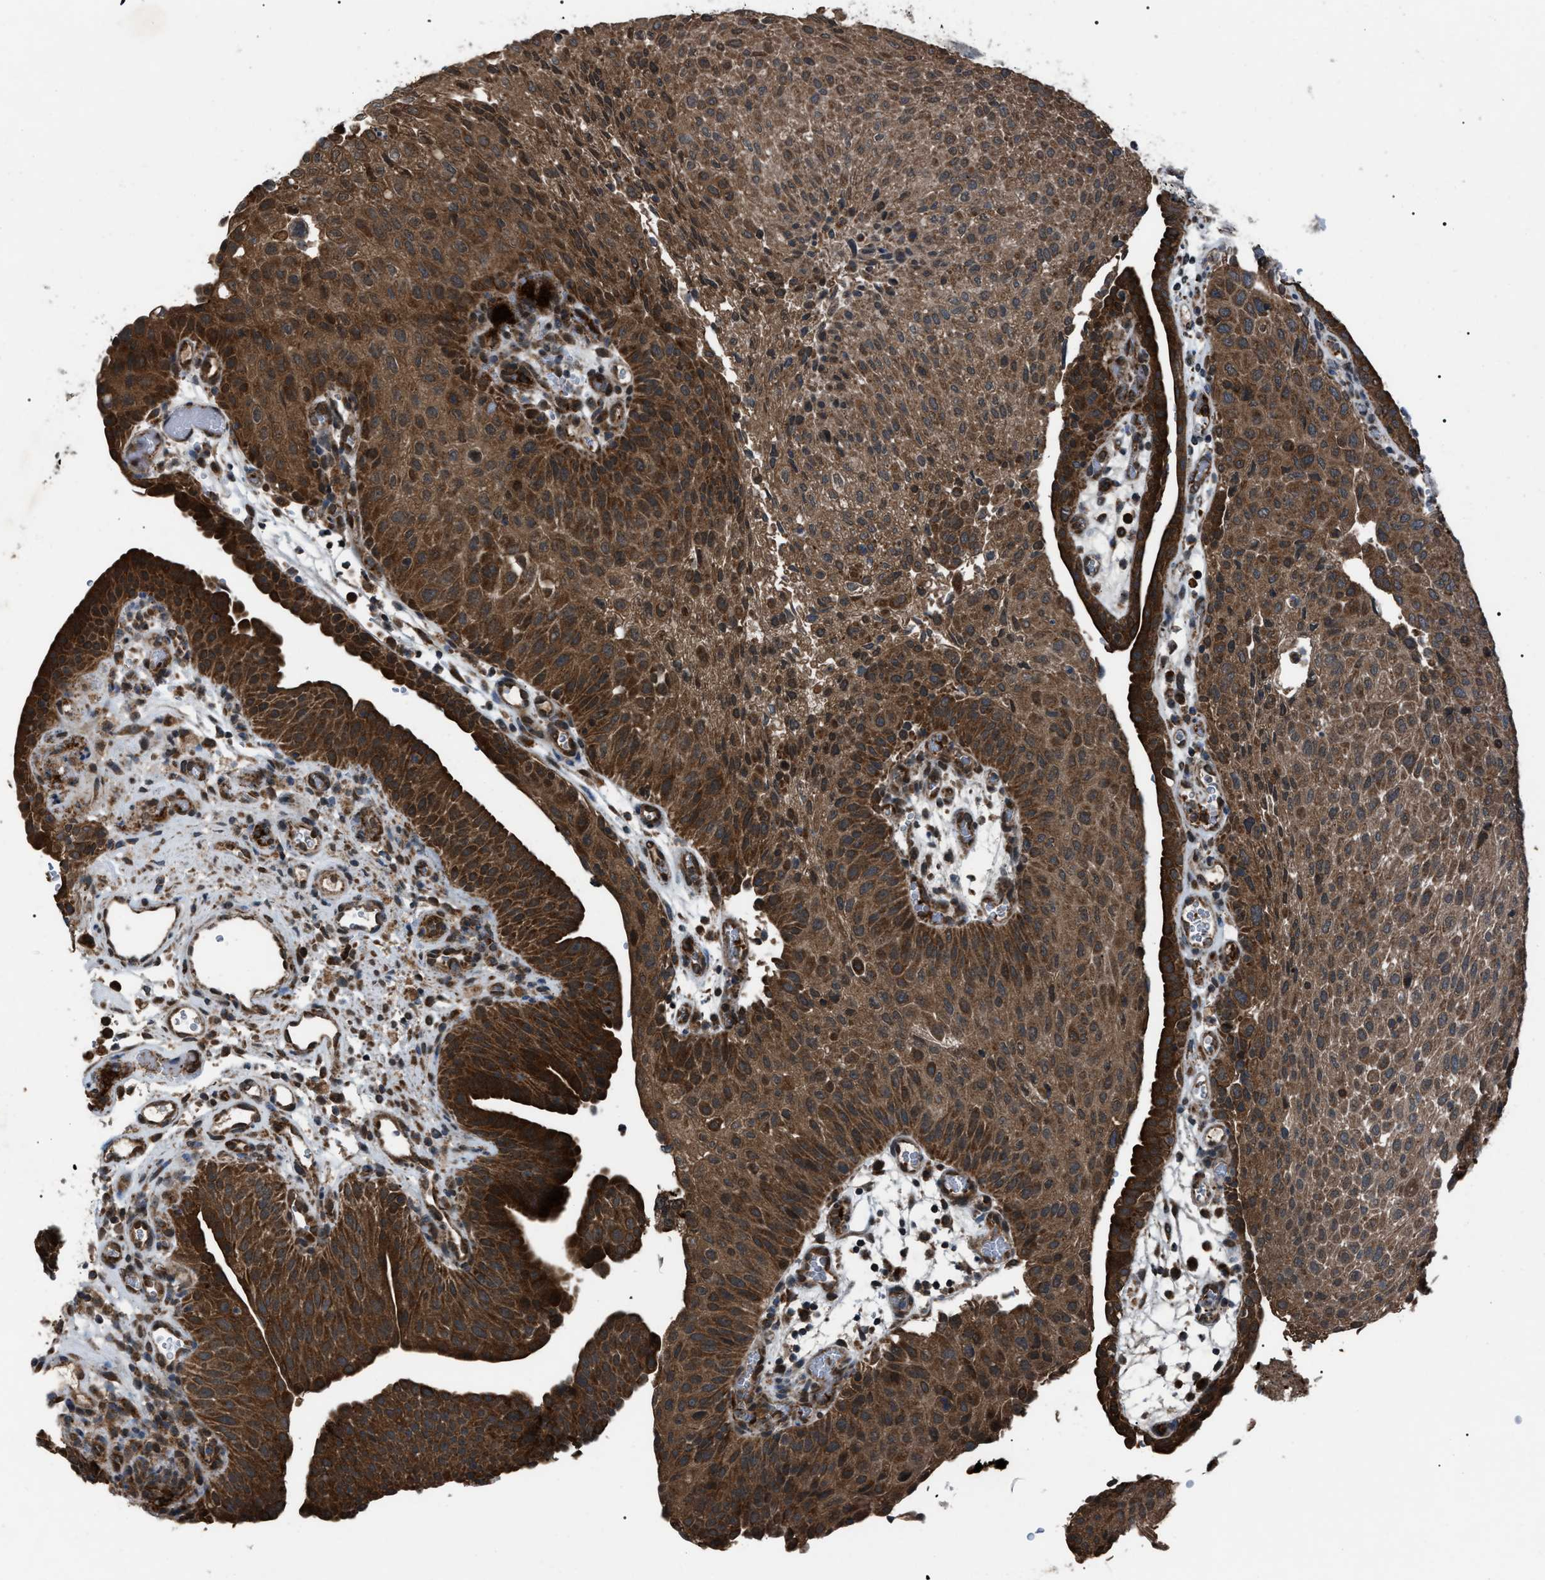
{"staining": {"intensity": "strong", "quantity": ">75%", "location": "cytoplasmic/membranous"}, "tissue": "urothelial cancer", "cell_type": "Tumor cells", "image_type": "cancer", "snomed": [{"axis": "morphology", "description": "Urothelial carcinoma, Low grade"}, {"axis": "morphology", "description": "Urothelial carcinoma, High grade"}, {"axis": "topography", "description": "Urinary bladder"}], "caption": "There is high levels of strong cytoplasmic/membranous positivity in tumor cells of urothelial carcinoma (low-grade), as demonstrated by immunohistochemical staining (brown color).", "gene": "ZFAND2A", "patient": {"sex": "male", "age": 35}}